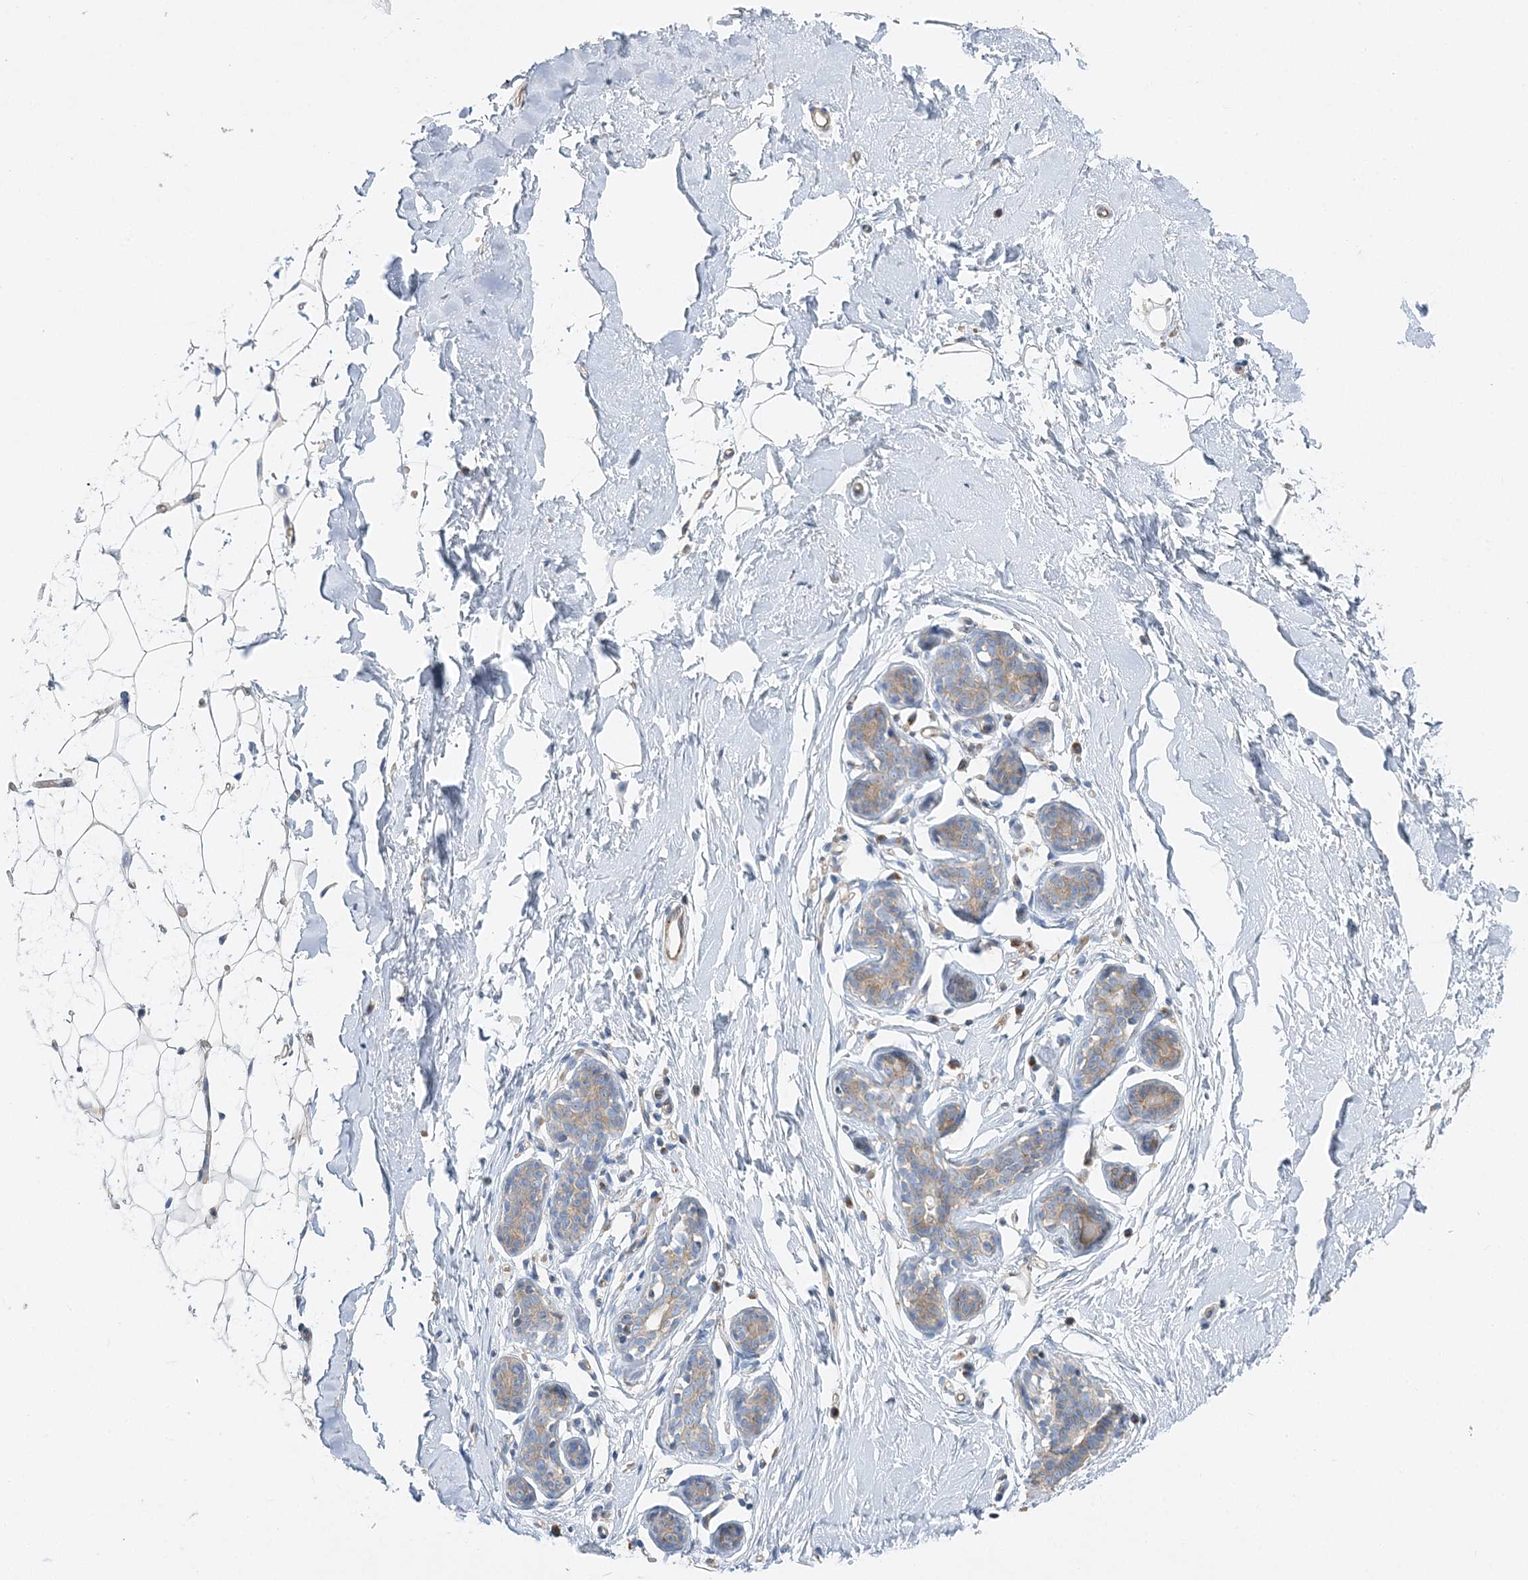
{"staining": {"intensity": "negative", "quantity": "none", "location": "none"}, "tissue": "adipose tissue", "cell_type": "Adipocytes", "image_type": "normal", "snomed": [{"axis": "morphology", "description": "Normal tissue, NOS"}, {"axis": "topography", "description": "Breast"}], "caption": "Immunohistochemistry of normal adipose tissue reveals no expression in adipocytes.", "gene": "FAM114A2", "patient": {"sex": "female", "age": 23}}